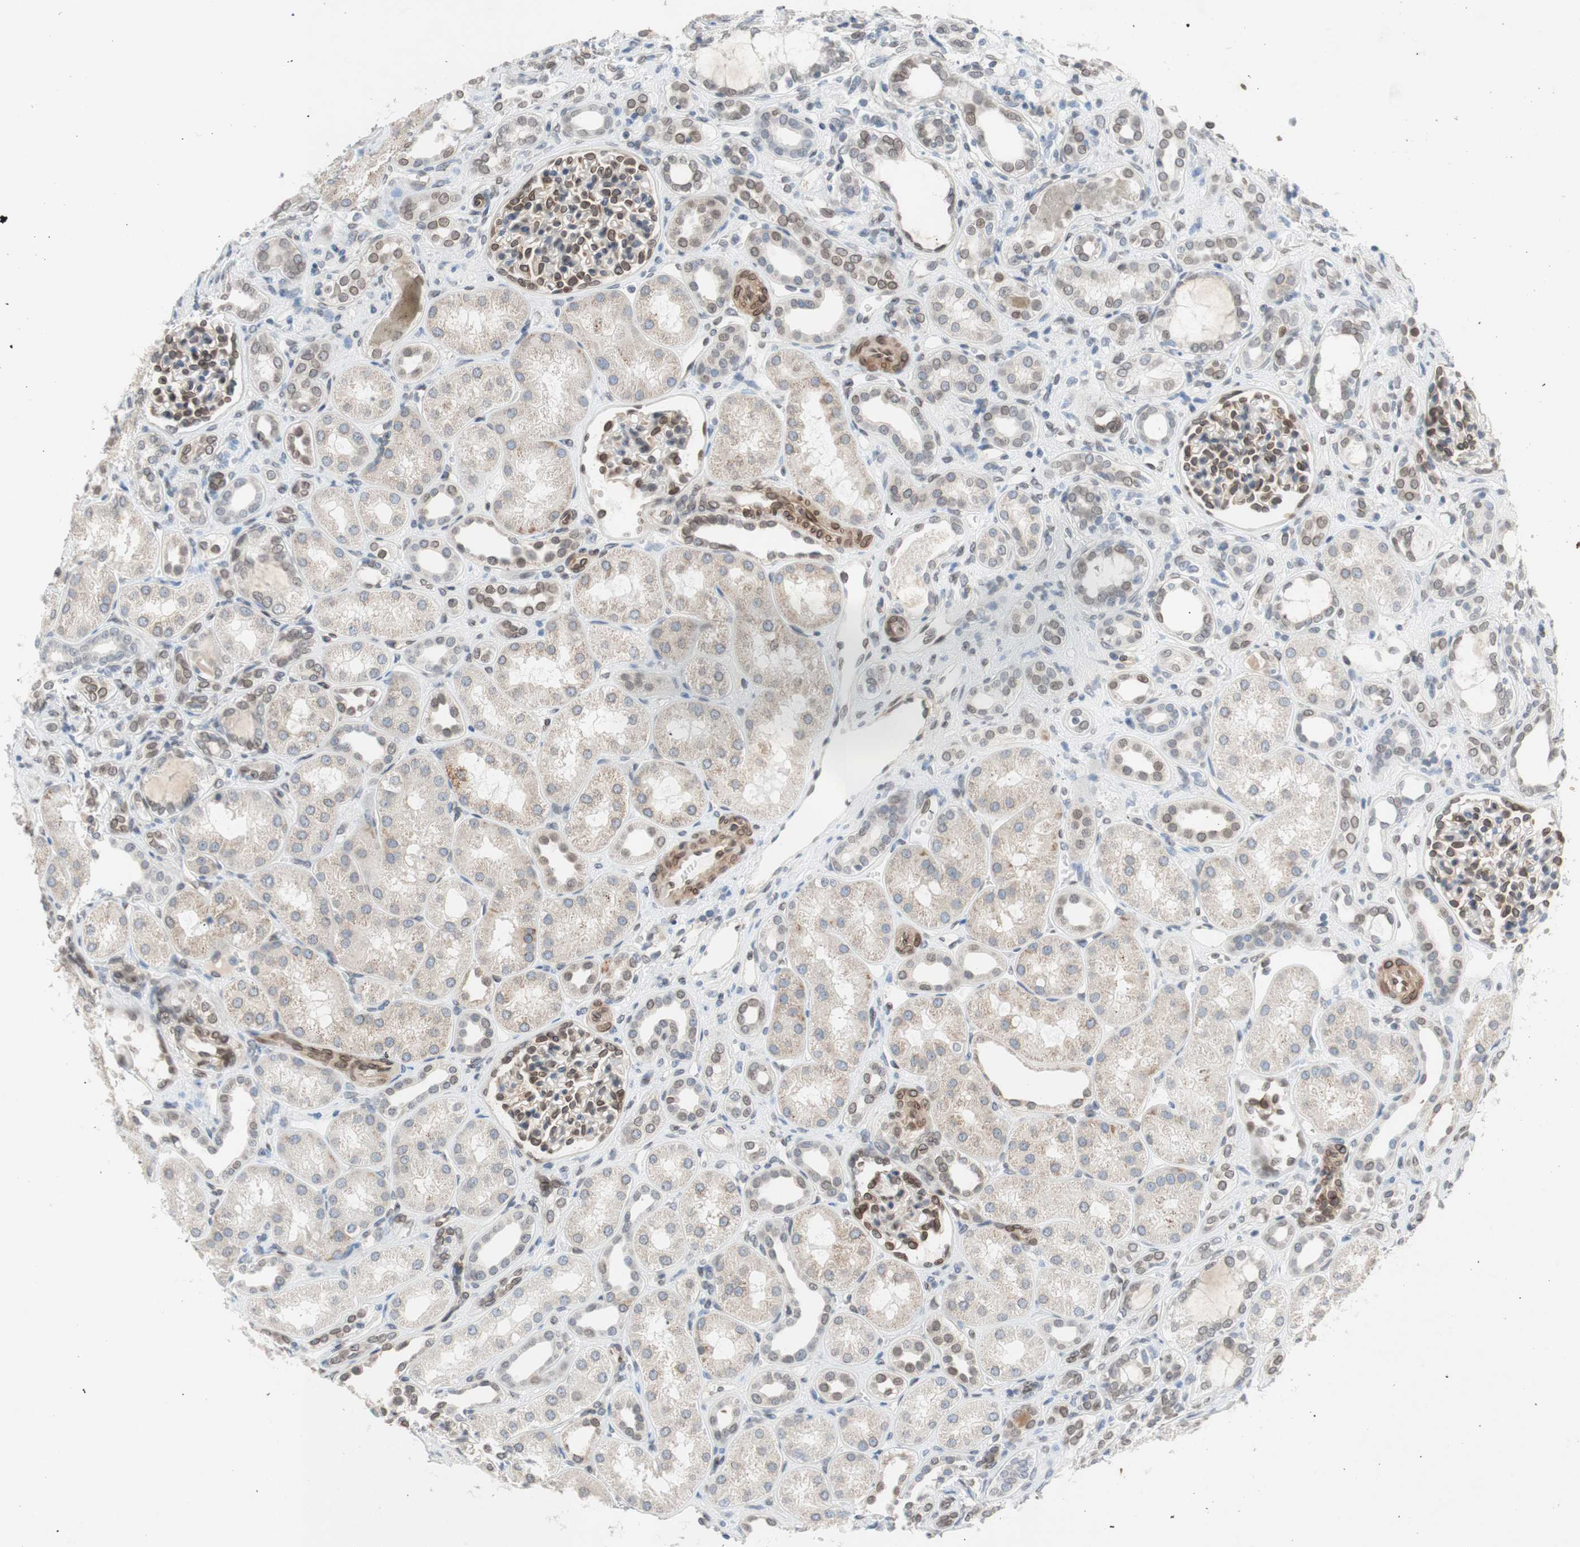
{"staining": {"intensity": "moderate", "quantity": ">75%", "location": "cytoplasmic/membranous,nuclear"}, "tissue": "kidney", "cell_type": "Cells in glomeruli", "image_type": "normal", "snomed": [{"axis": "morphology", "description": "Normal tissue, NOS"}, {"axis": "topography", "description": "Kidney"}], "caption": "An immunohistochemistry (IHC) micrograph of unremarkable tissue is shown. Protein staining in brown labels moderate cytoplasmic/membranous,nuclear positivity in kidney within cells in glomeruli. (Stains: DAB (3,3'-diaminobenzidine) in brown, nuclei in blue, Microscopy: brightfield microscopy at high magnification).", "gene": "ARNT2", "patient": {"sex": "male", "age": 7}}